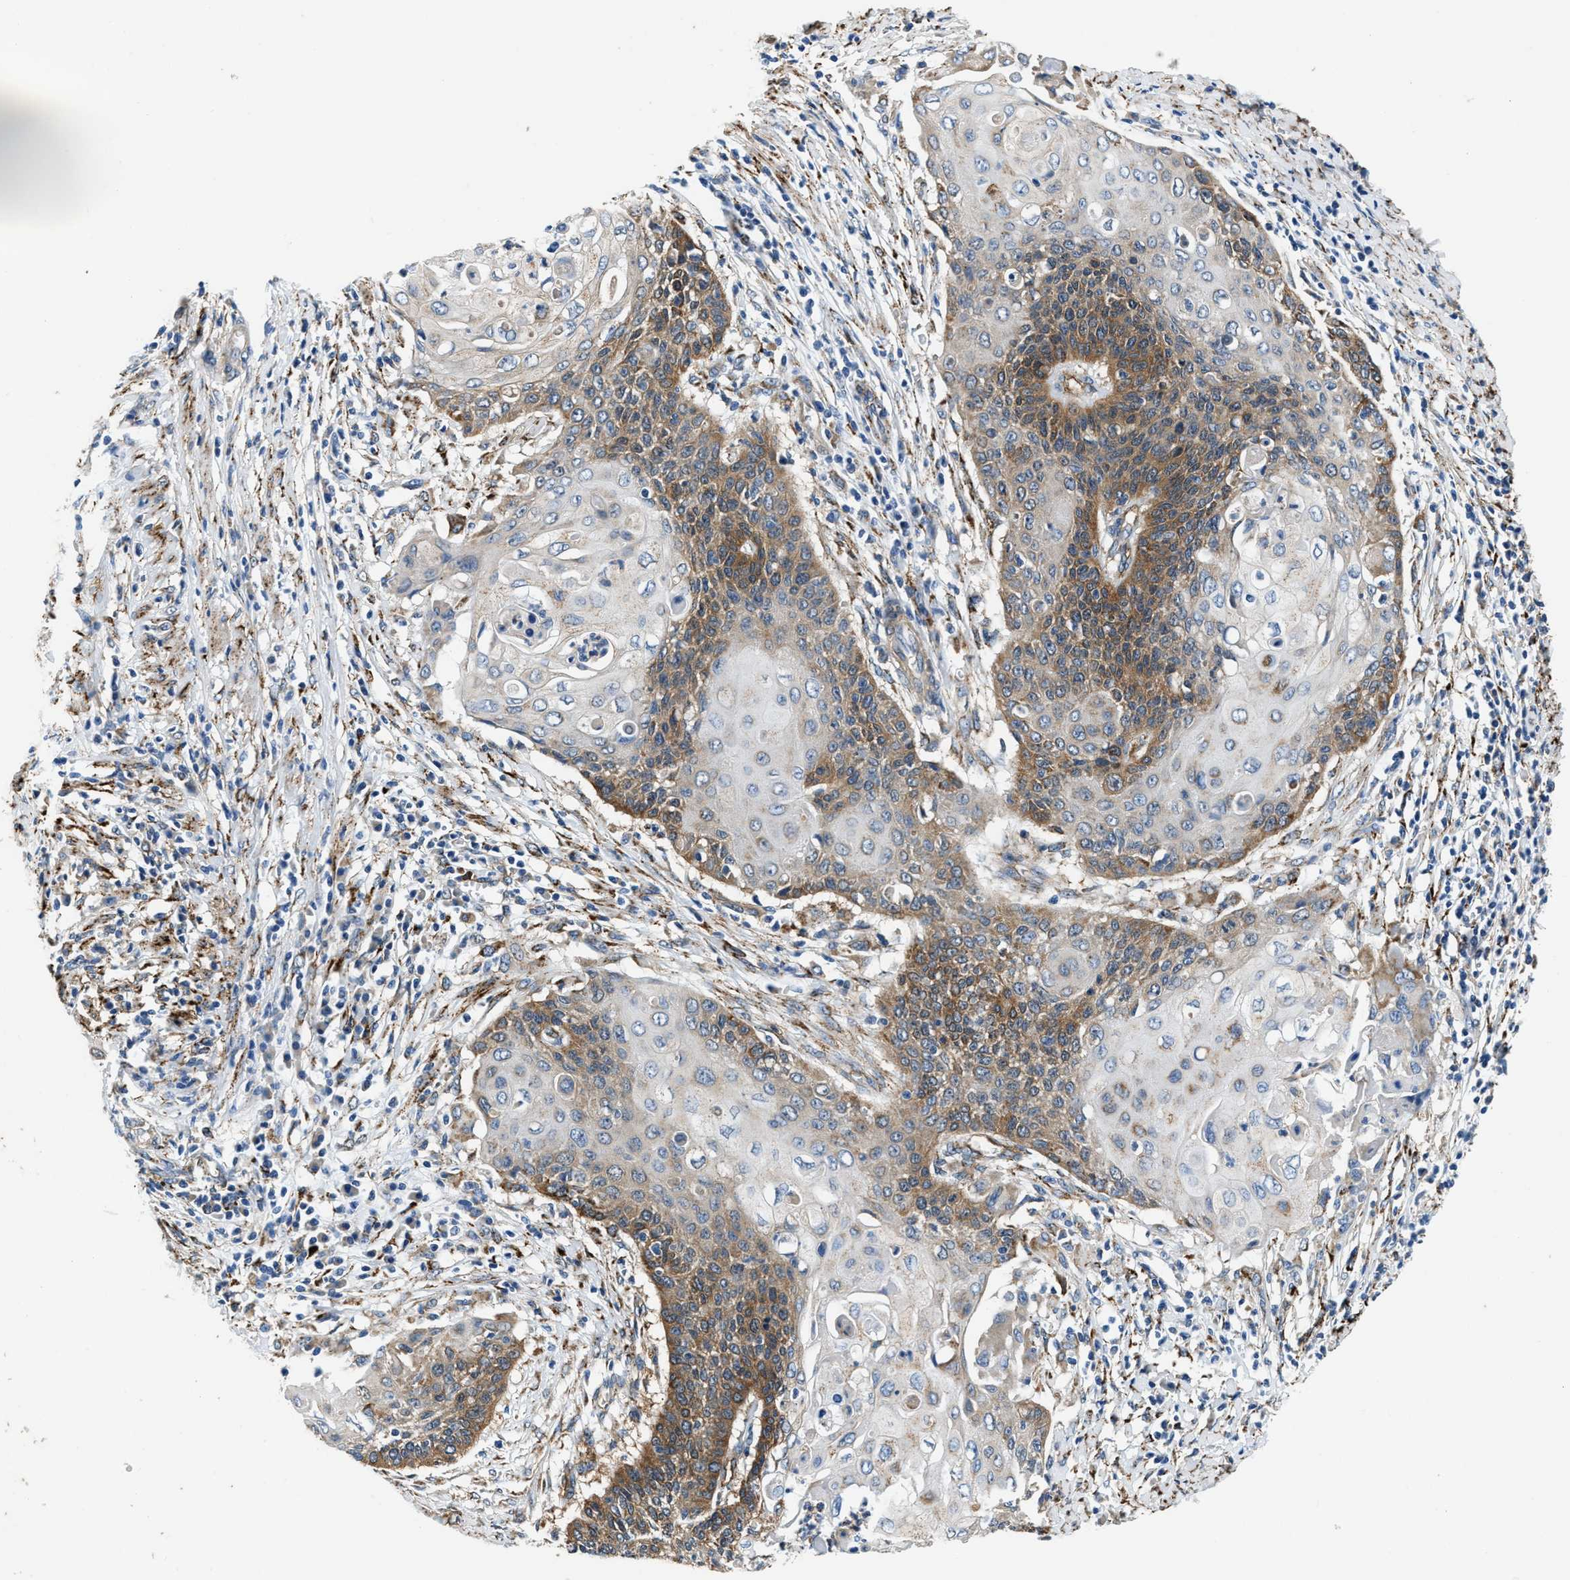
{"staining": {"intensity": "moderate", "quantity": "<25%", "location": "cytoplasmic/membranous"}, "tissue": "cervical cancer", "cell_type": "Tumor cells", "image_type": "cancer", "snomed": [{"axis": "morphology", "description": "Squamous cell carcinoma, NOS"}, {"axis": "topography", "description": "Cervix"}], "caption": "About <25% of tumor cells in human cervical cancer (squamous cell carcinoma) display moderate cytoplasmic/membranous protein staining as visualized by brown immunohistochemical staining.", "gene": "PRTFDC1", "patient": {"sex": "female", "age": 39}}